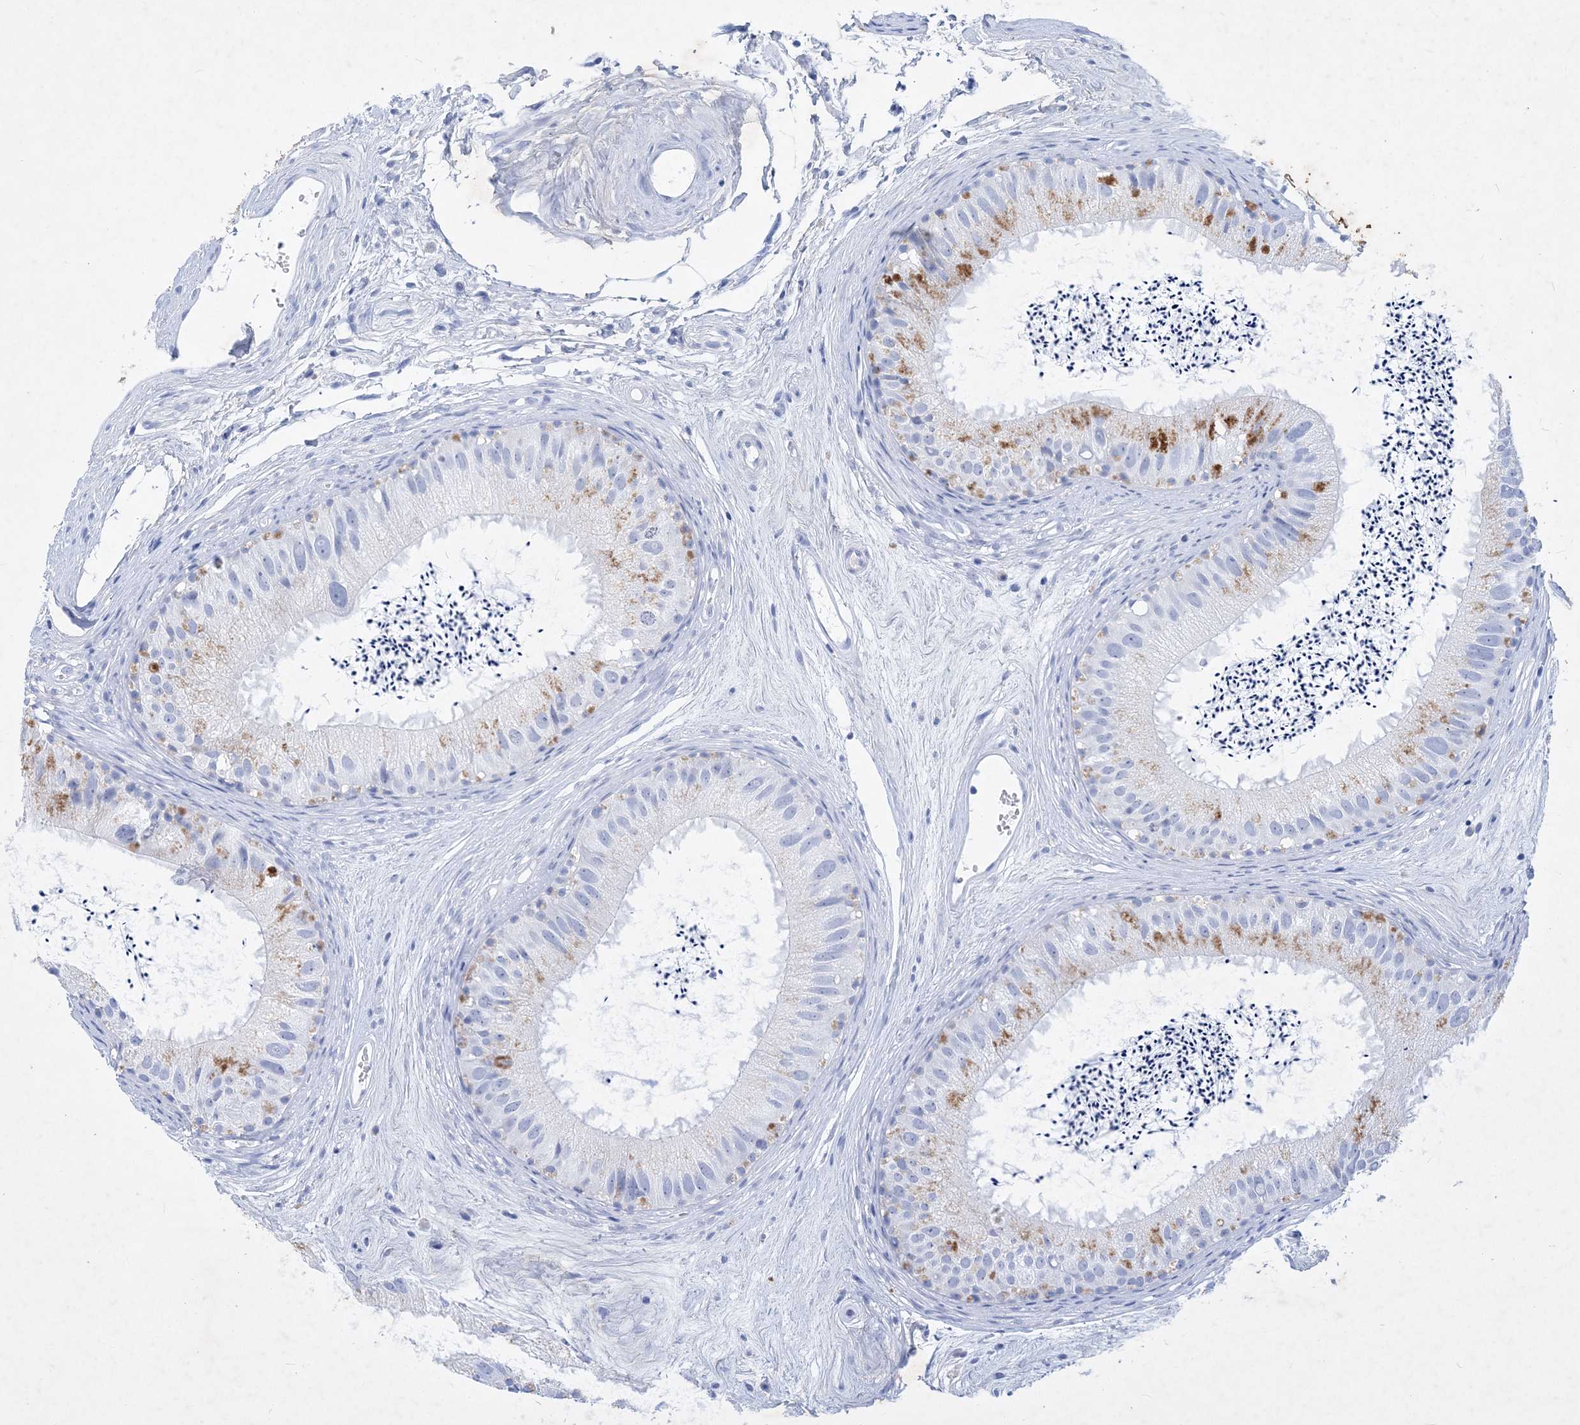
{"staining": {"intensity": "moderate", "quantity": "<25%", "location": "cytoplasmic/membranous"}, "tissue": "epididymis", "cell_type": "Glandular cells", "image_type": "normal", "snomed": [{"axis": "morphology", "description": "Normal tissue, NOS"}, {"axis": "topography", "description": "Epididymis"}], "caption": "Epididymis stained for a protein demonstrates moderate cytoplasmic/membranous positivity in glandular cells. The staining is performed using DAB brown chromogen to label protein expression. The nuclei are counter-stained blue using hematoxylin.", "gene": "COPS8", "patient": {"sex": "male", "age": 77}}